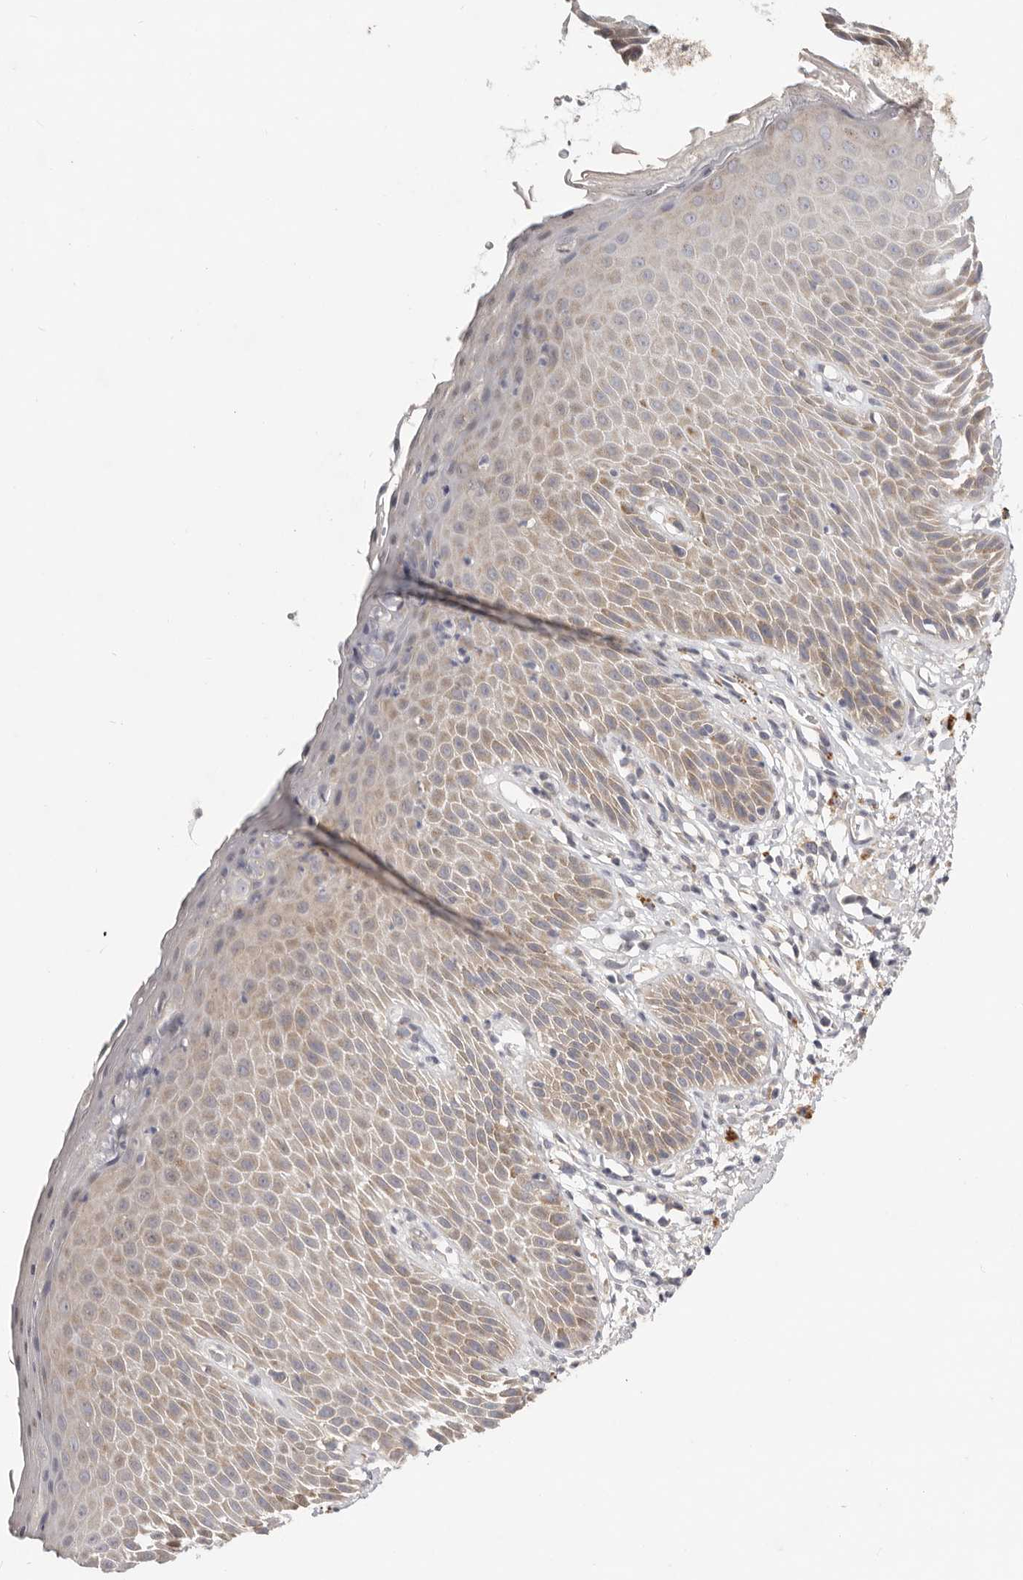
{"staining": {"intensity": "weak", "quantity": "25%-75%", "location": "cytoplasmic/membranous"}, "tissue": "skin", "cell_type": "Epidermal cells", "image_type": "normal", "snomed": [{"axis": "morphology", "description": "Normal tissue, NOS"}, {"axis": "topography", "description": "Anal"}], "caption": "Immunohistochemistry photomicrograph of normal skin stained for a protein (brown), which shows low levels of weak cytoplasmic/membranous expression in approximately 25%-75% of epidermal cells.", "gene": "WDR77", "patient": {"sex": "male", "age": 74}}